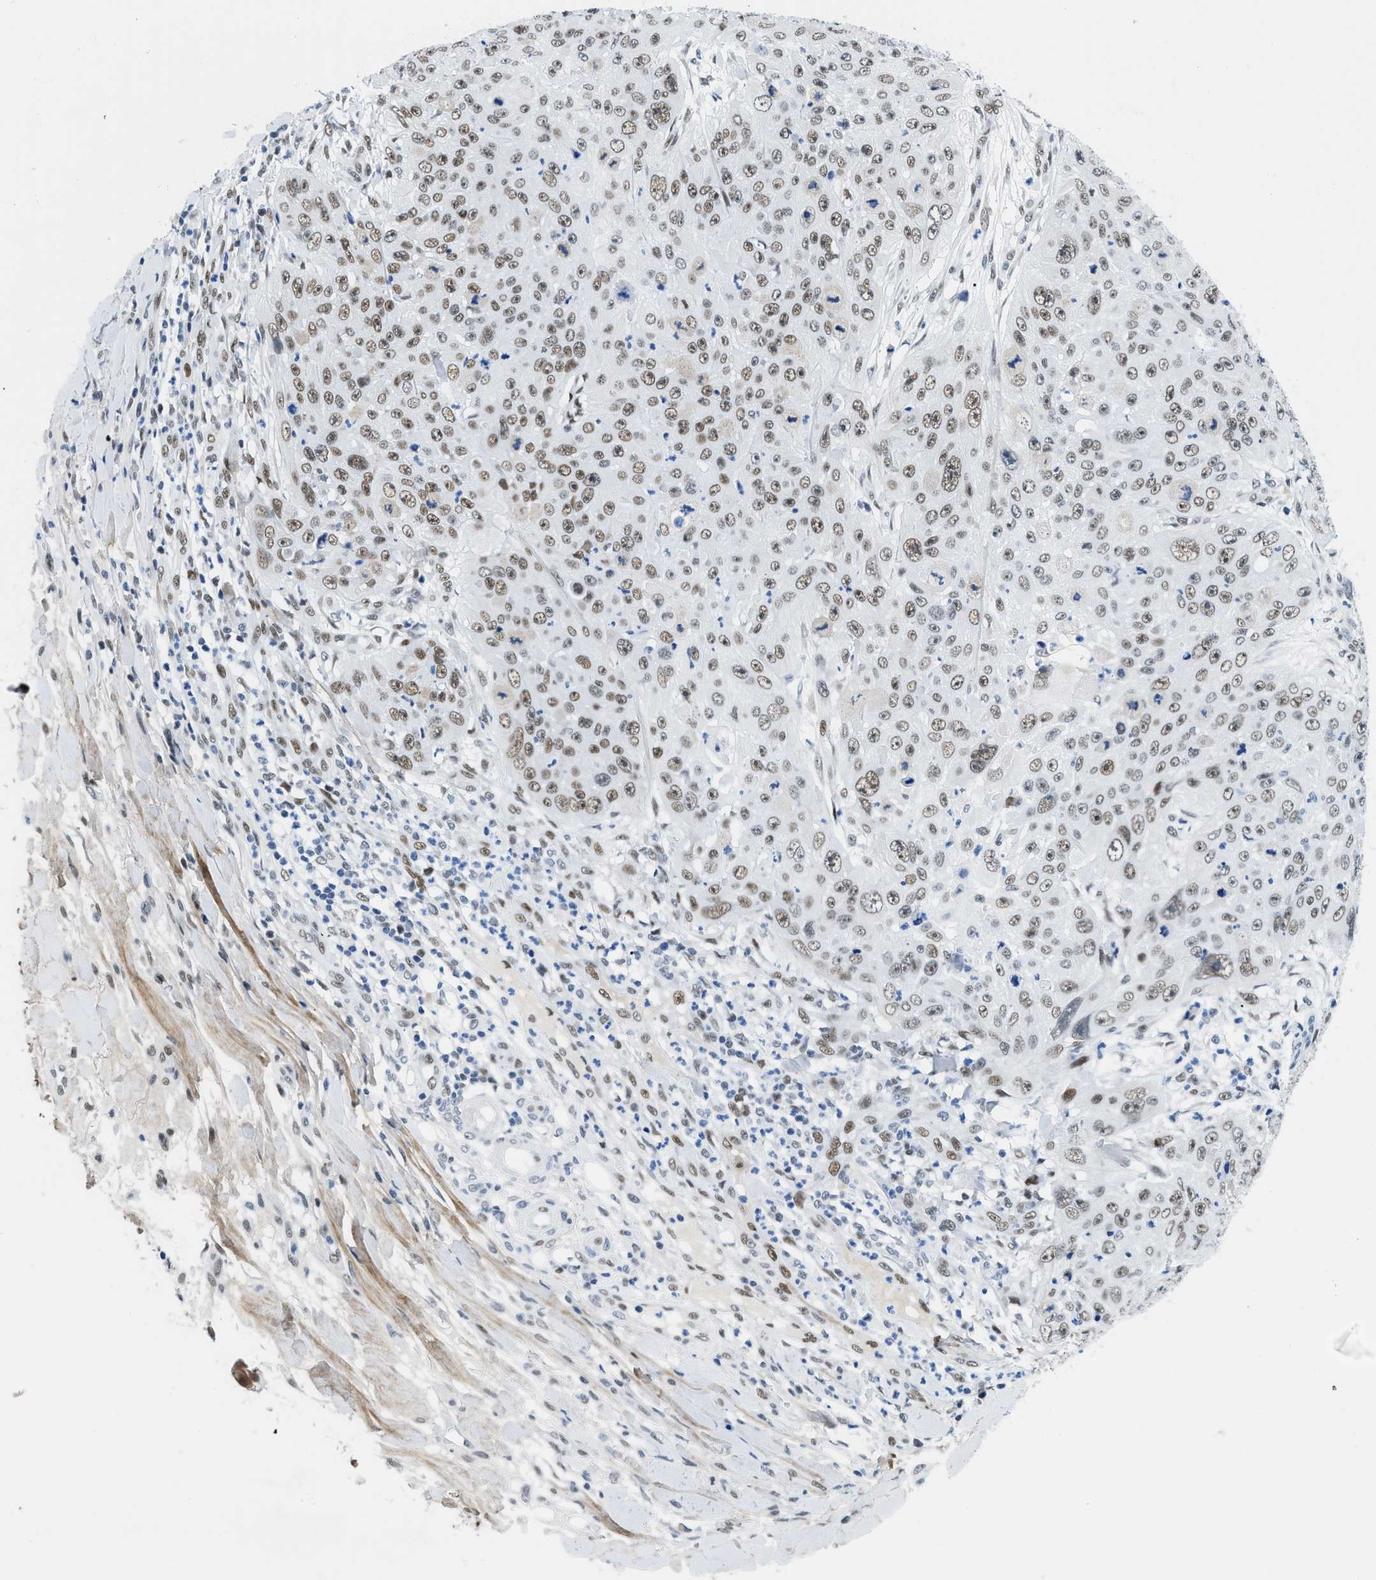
{"staining": {"intensity": "moderate", "quantity": ">75%", "location": "nuclear"}, "tissue": "skin cancer", "cell_type": "Tumor cells", "image_type": "cancer", "snomed": [{"axis": "morphology", "description": "Squamous cell carcinoma, NOS"}, {"axis": "topography", "description": "Skin"}], "caption": "A photomicrograph of human skin squamous cell carcinoma stained for a protein shows moderate nuclear brown staining in tumor cells. Immunohistochemistry (ihc) stains the protein of interest in brown and the nuclei are stained blue.", "gene": "SMARCAD1", "patient": {"sex": "female", "age": 80}}